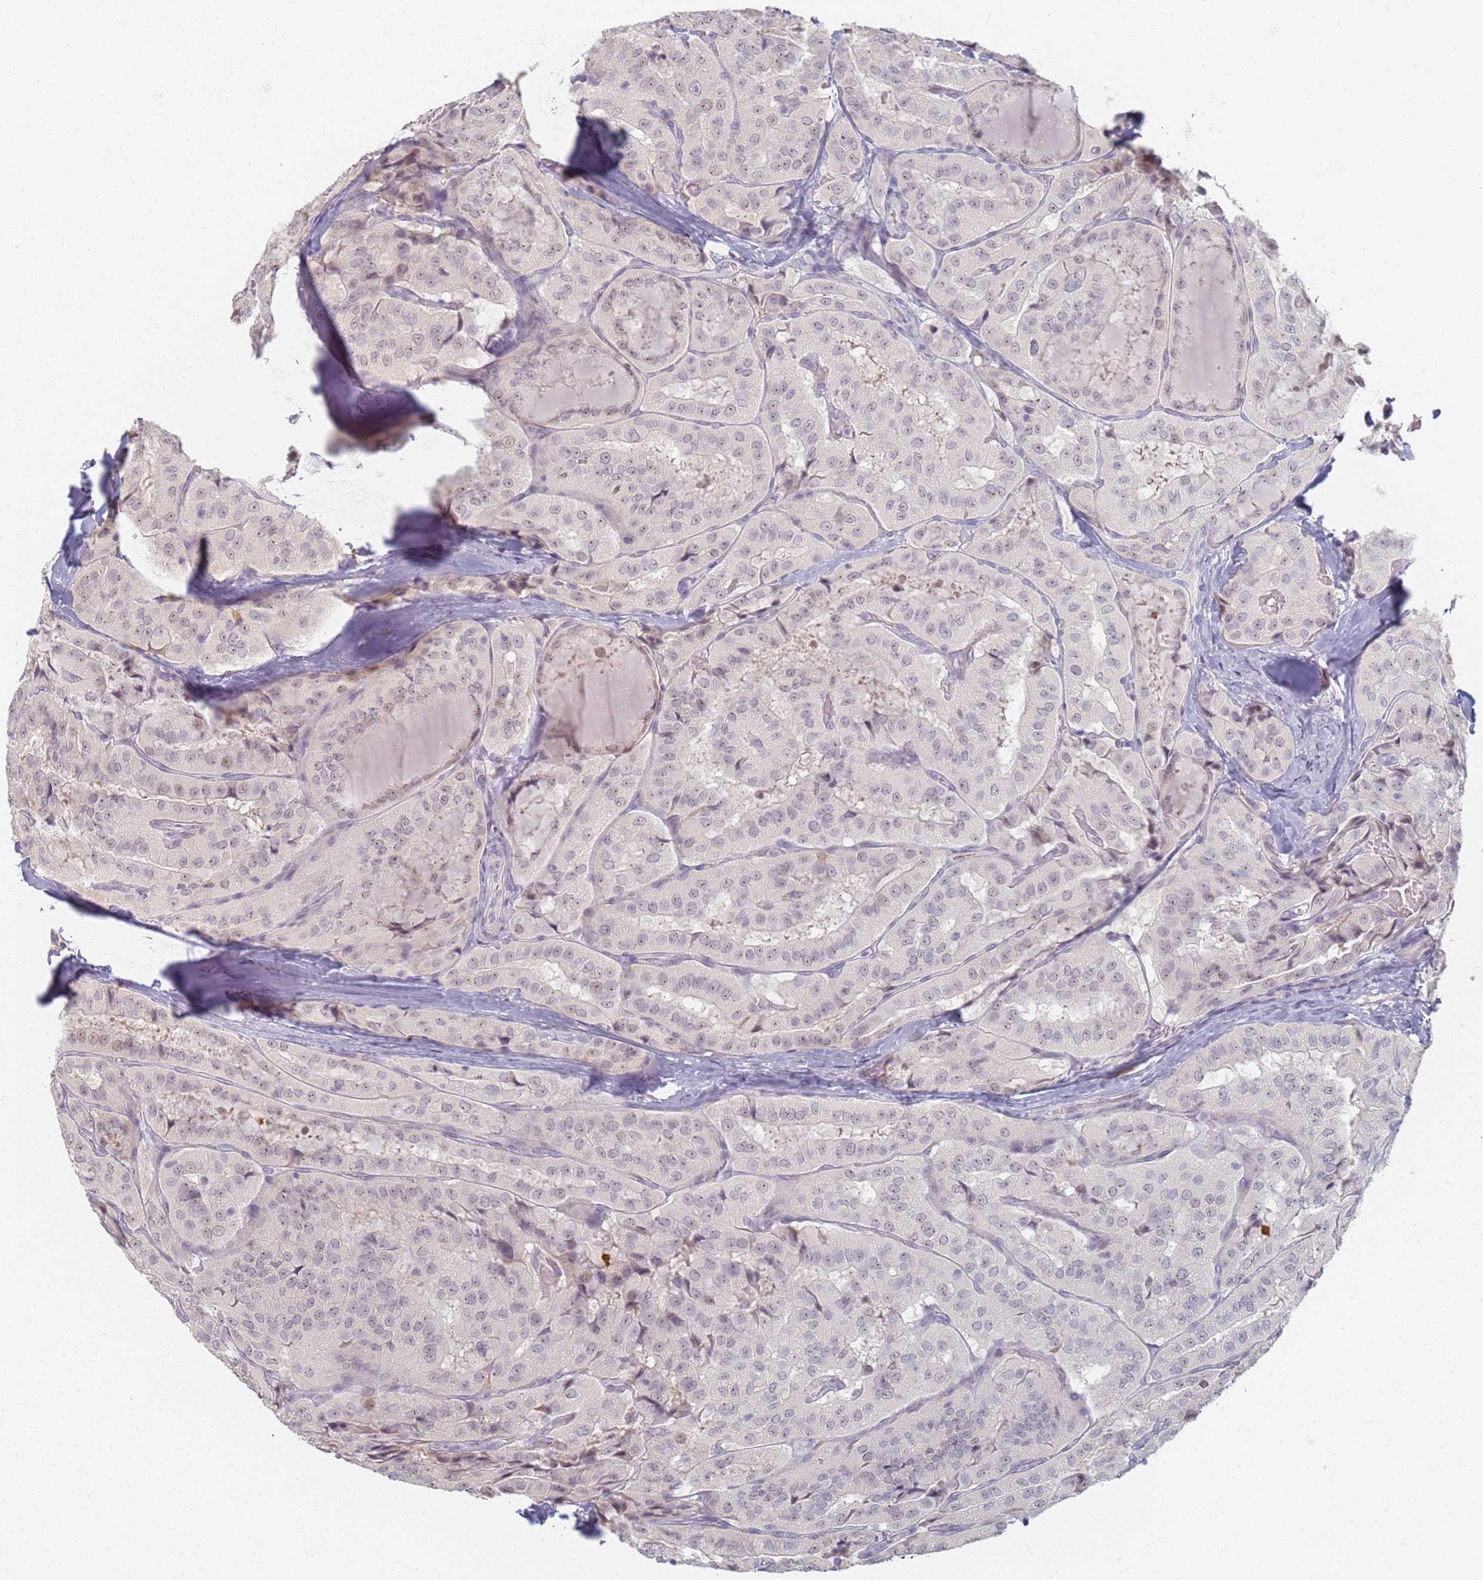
{"staining": {"intensity": "weak", "quantity": "<25%", "location": "nuclear"}, "tissue": "thyroid cancer", "cell_type": "Tumor cells", "image_type": "cancer", "snomed": [{"axis": "morphology", "description": "Normal tissue, NOS"}, {"axis": "morphology", "description": "Papillary adenocarcinoma, NOS"}, {"axis": "topography", "description": "Thyroid gland"}], "caption": "There is no significant staining in tumor cells of thyroid papillary adenocarcinoma.", "gene": "SLC38A9", "patient": {"sex": "female", "age": 59}}